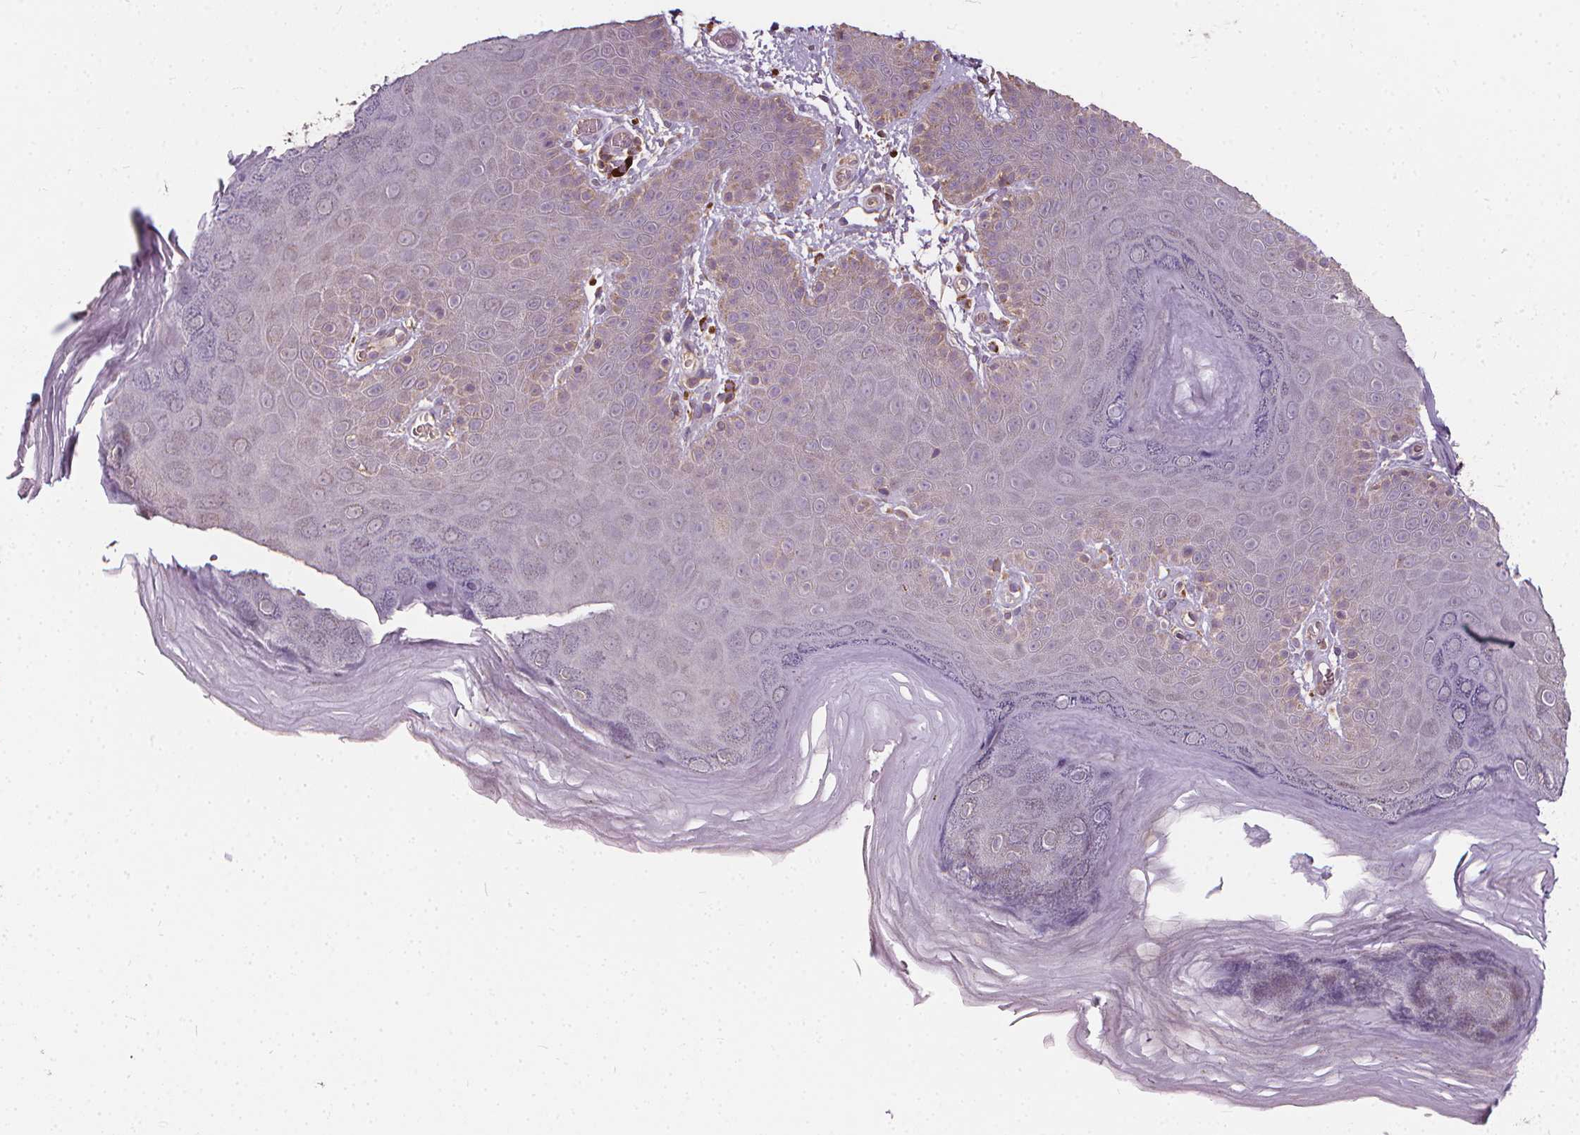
{"staining": {"intensity": "weak", "quantity": "<25%", "location": "cytoplasmic/membranous"}, "tissue": "skin", "cell_type": "Epidermal cells", "image_type": "normal", "snomed": [{"axis": "morphology", "description": "Normal tissue, NOS"}, {"axis": "topography", "description": "Anal"}], "caption": "The micrograph reveals no significant expression in epidermal cells of skin. (DAB immunohistochemistry with hematoxylin counter stain).", "gene": "ORAI2", "patient": {"sex": "male", "age": 53}}